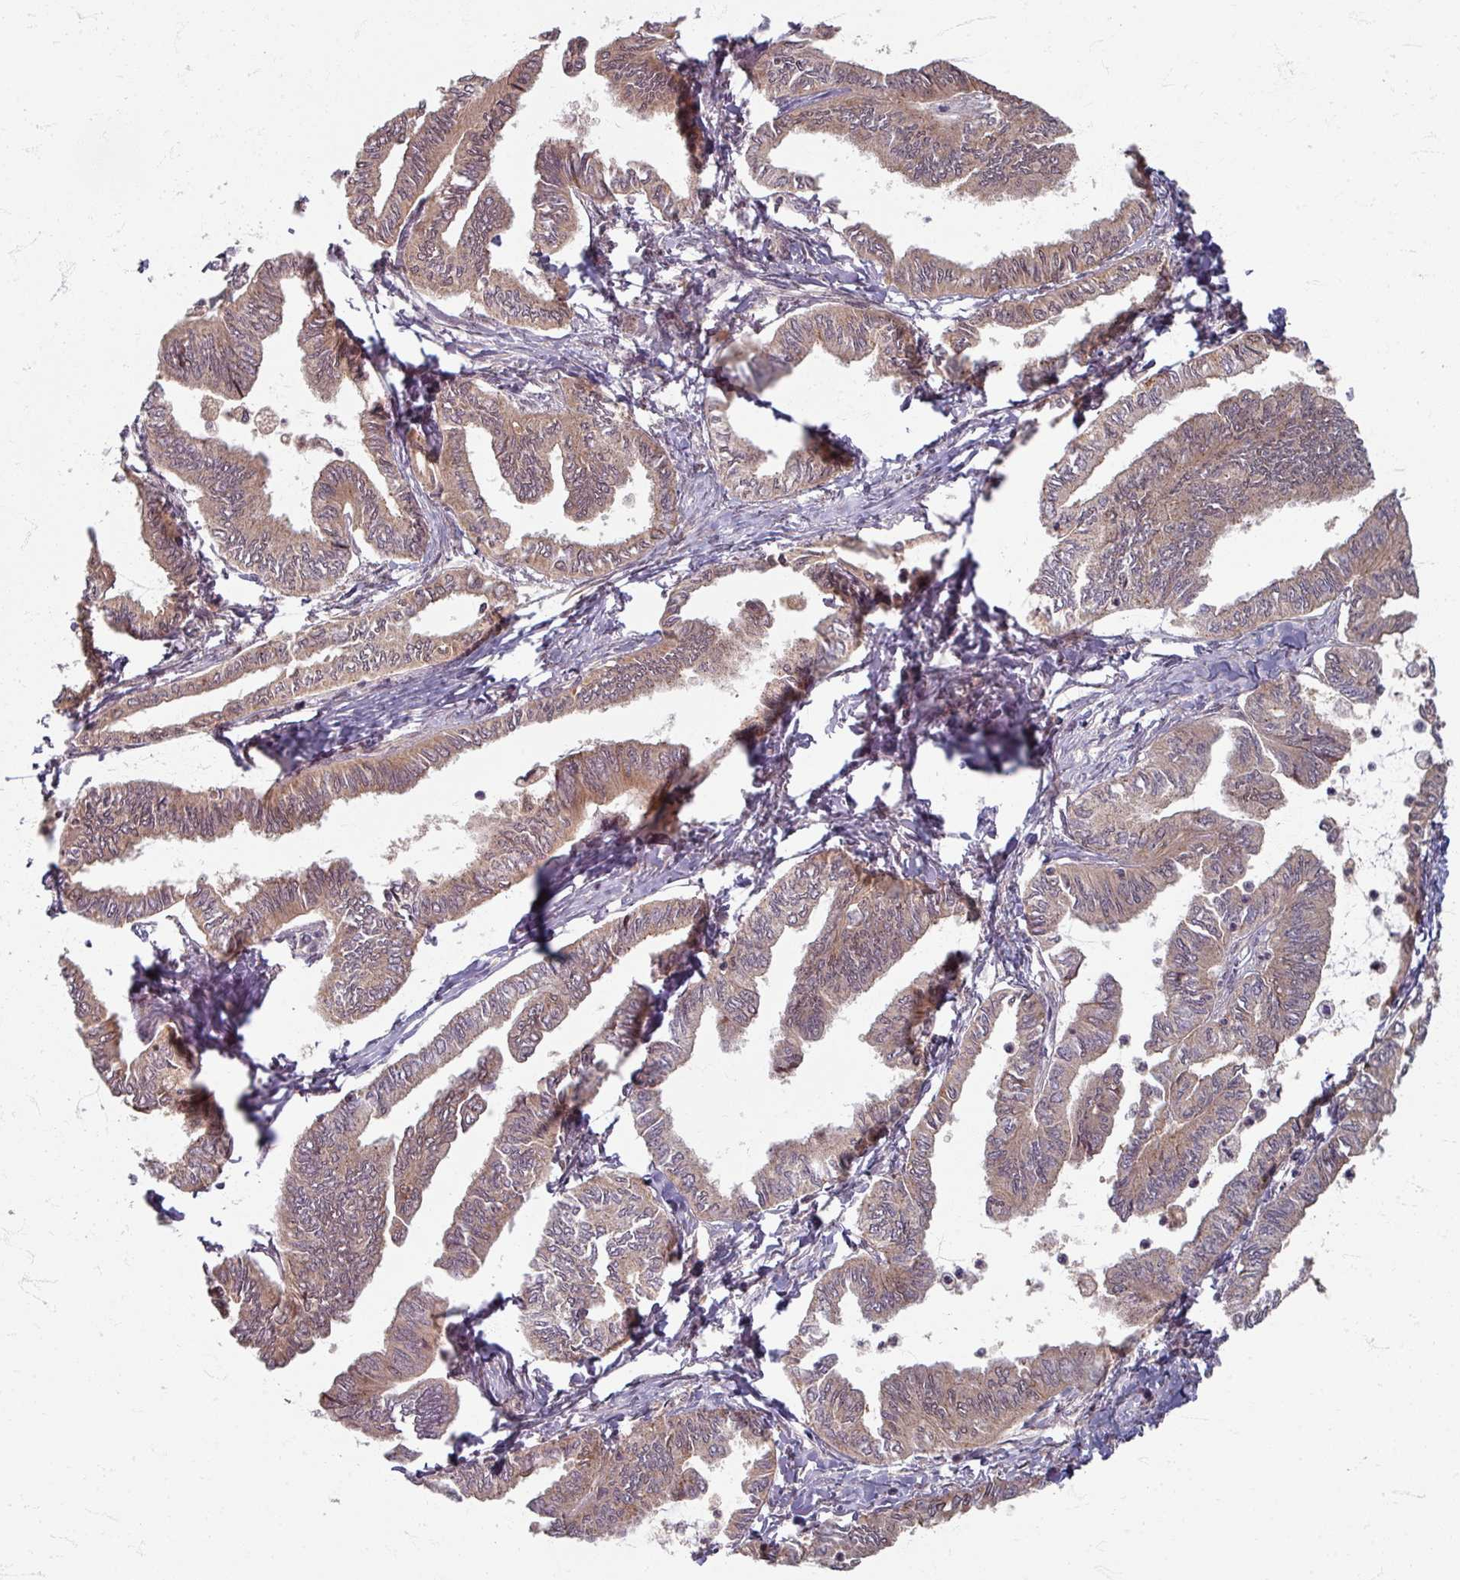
{"staining": {"intensity": "moderate", "quantity": ">75%", "location": "cytoplasmic/membranous"}, "tissue": "ovarian cancer", "cell_type": "Tumor cells", "image_type": "cancer", "snomed": [{"axis": "morphology", "description": "Carcinoma, endometroid"}, {"axis": "topography", "description": "Ovary"}], "caption": "Tumor cells display medium levels of moderate cytoplasmic/membranous positivity in about >75% of cells in human ovarian cancer (endometroid carcinoma).", "gene": "STAM", "patient": {"sex": "female", "age": 70}}